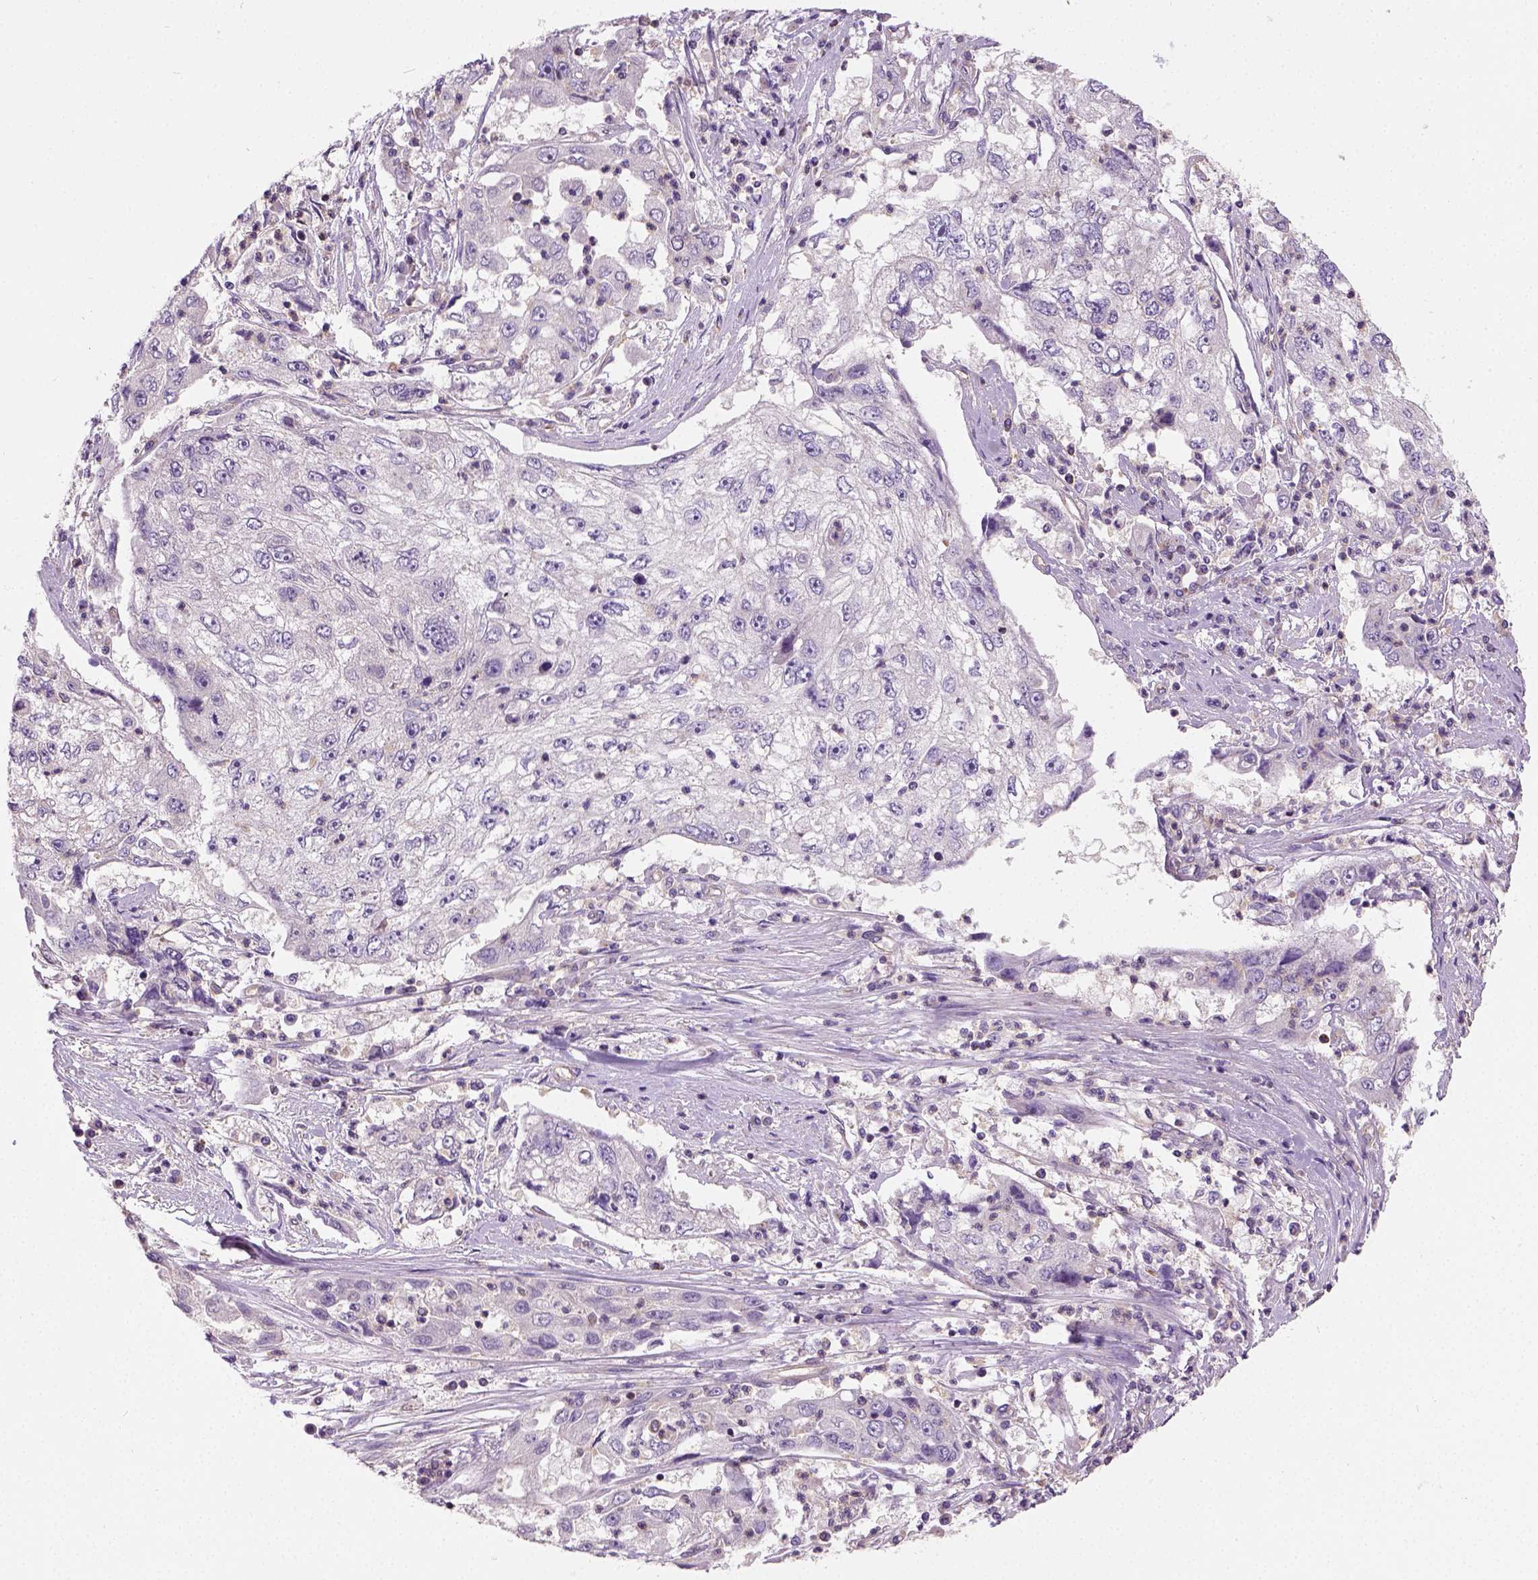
{"staining": {"intensity": "weak", "quantity": "<25%", "location": "cytoplasmic/membranous"}, "tissue": "cervical cancer", "cell_type": "Tumor cells", "image_type": "cancer", "snomed": [{"axis": "morphology", "description": "Squamous cell carcinoma, NOS"}, {"axis": "topography", "description": "Cervix"}], "caption": "Cervical cancer stained for a protein using IHC reveals no staining tumor cells.", "gene": "CRACR2A", "patient": {"sex": "female", "age": 36}}